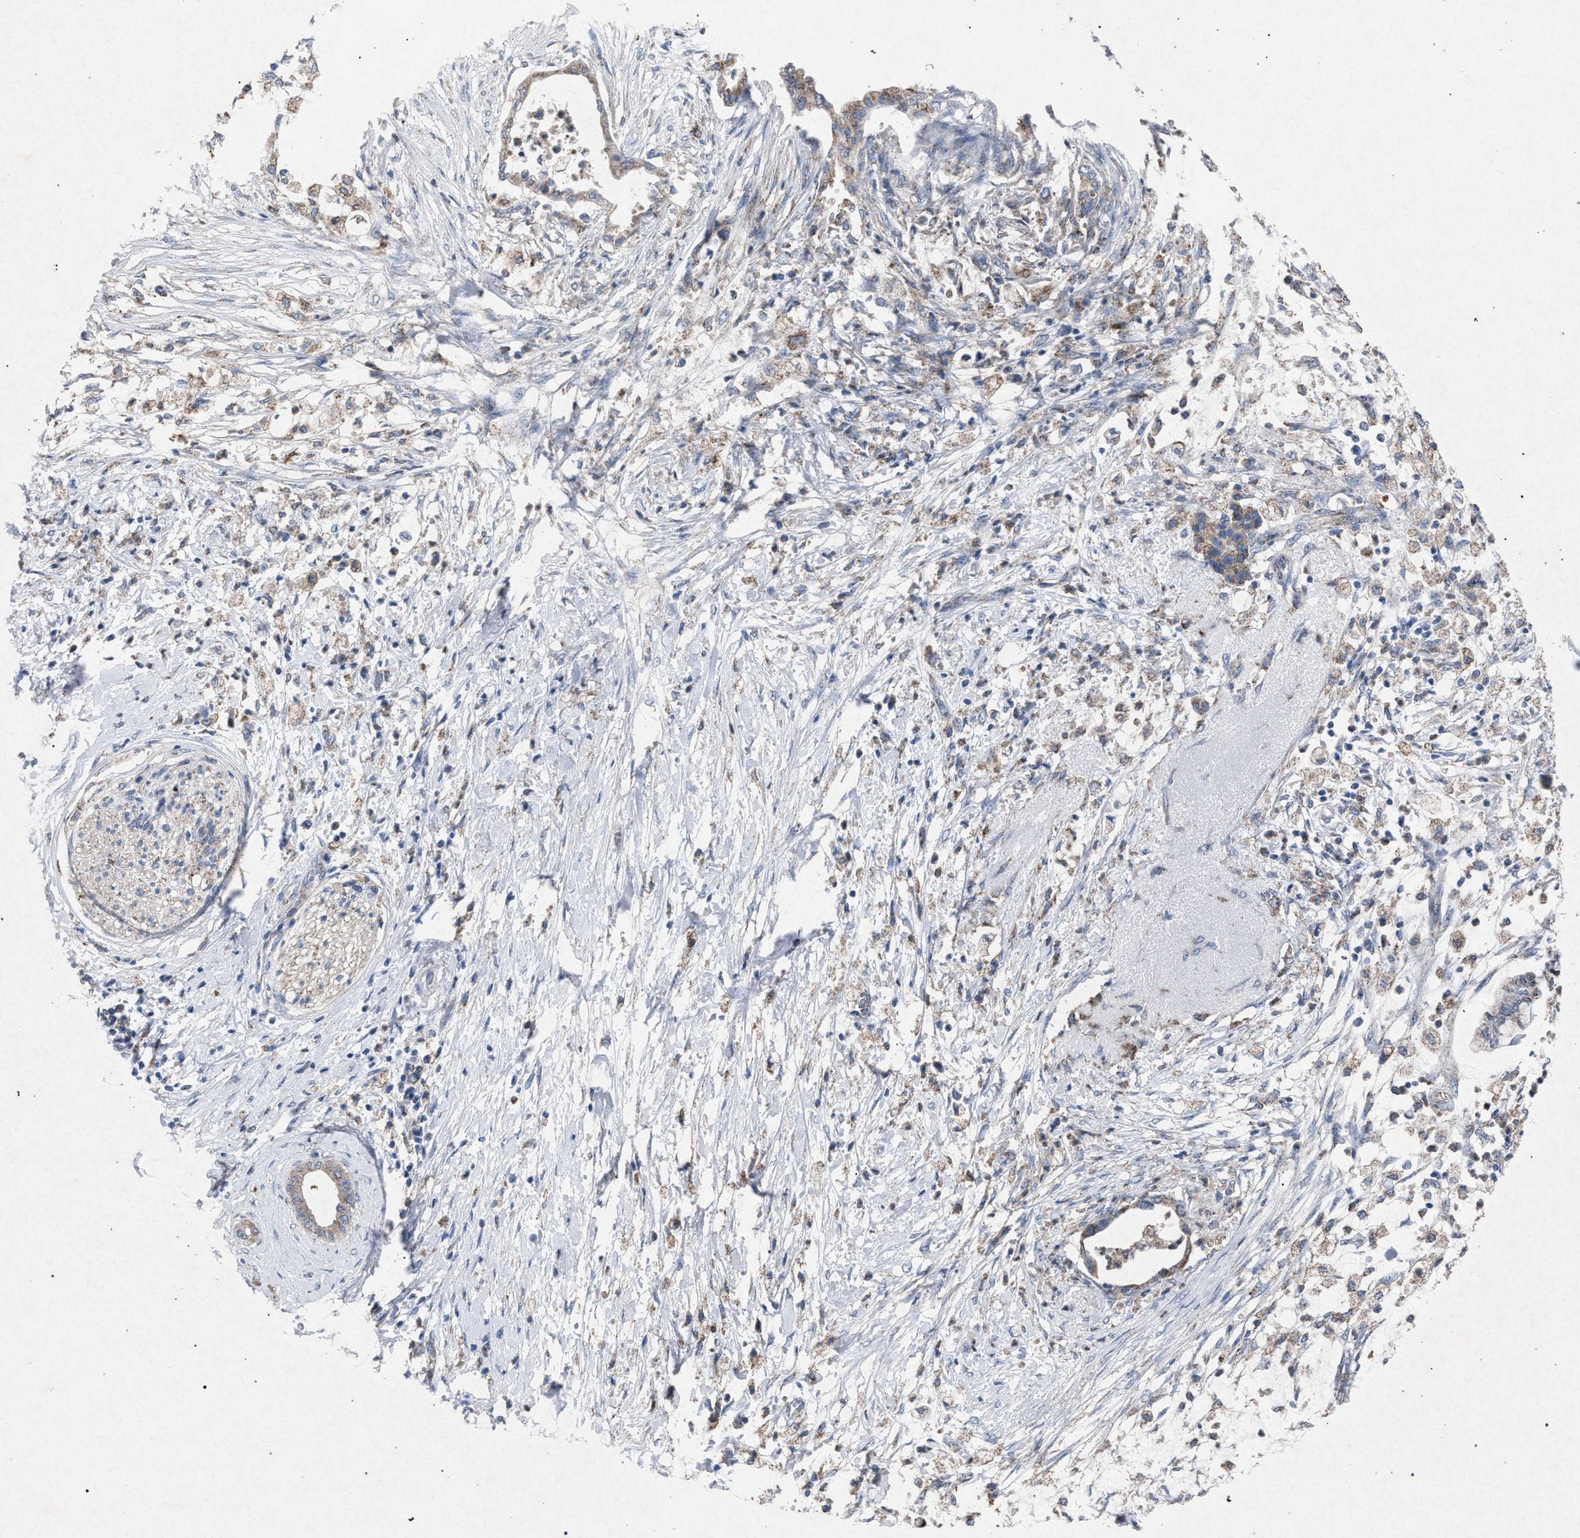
{"staining": {"intensity": "weak", "quantity": ">75%", "location": "cytoplasmic/membranous"}, "tissue": "pancreatic cancer", "cell_type": "Tumor cells", "image_type": "cancer", "snomed": [{"axis": "morphology", "description": "Normal tissue, NOS"}, {"axis": "morphology", "description": "Adenocarcinoma, NOS"}, {"axis": "topography", "description": "Pancreas"}, {"axis": "topography", "description": "Duodenum"}], "caption": "Immunohistochemical staining of pancreatic cancer (adenocarcinoma) displays weak cytoplasmic/membranous protein staining in about >75% of tumor cells.", "gene": "HSD17B4", "patient": {"sex": "female", "age": 60}}